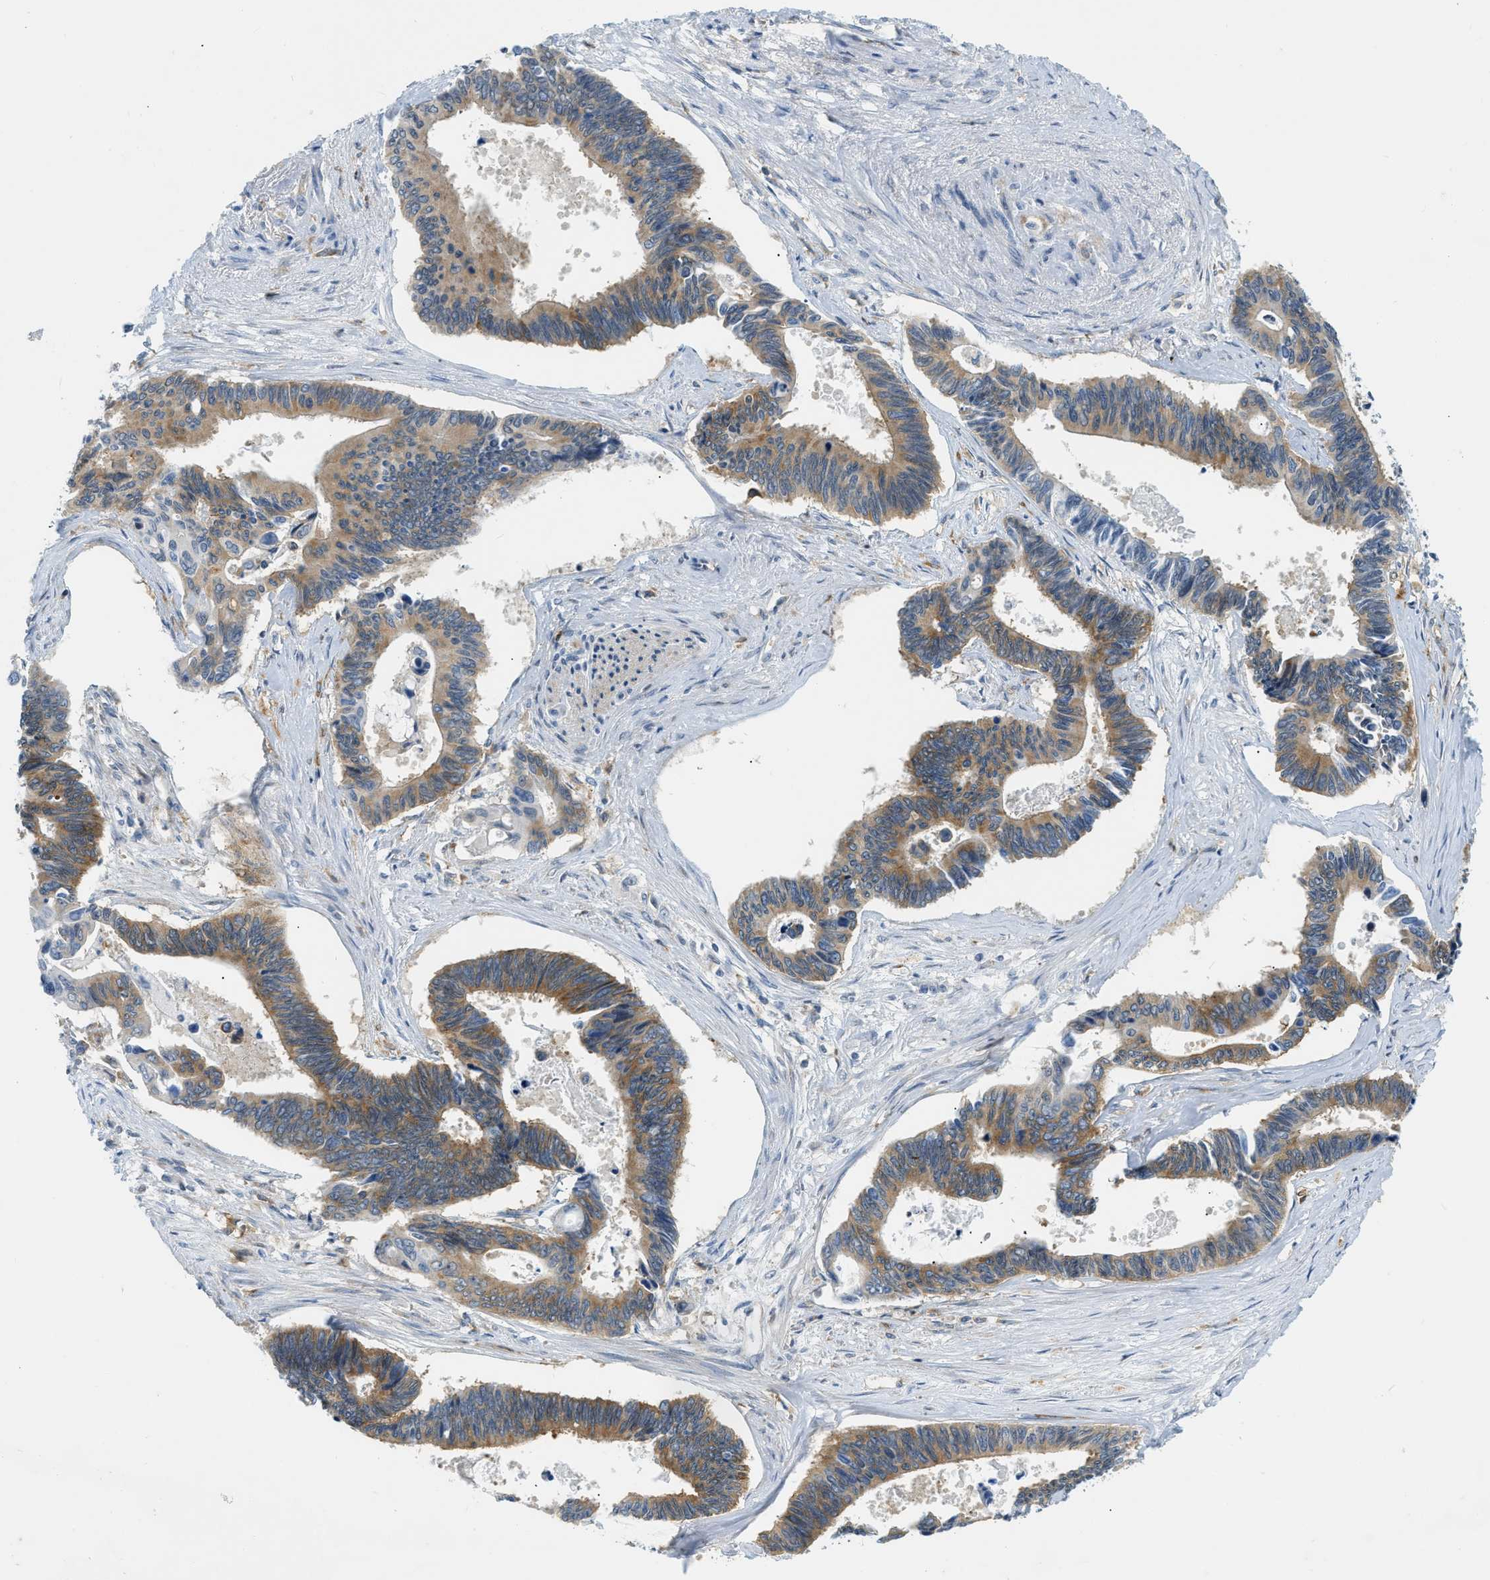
{"staining": {"intensity": "moderate", "quantity": ">75%", "location": "cytoplasmic/membranous"}, "tissue": "pancreatic cancer", "cell_type": "Tumor cells", "image_type": "cancer", "snomed": [{"axis": "morphology", "description": "Adenocarcinoma, NOS"}, {"axis": "topography", "description": "Pancreas"}], "caption": "A photomicrograph of human pancreatic cancer stained for a protein demonstrates moderate cytoplasmic/membranous brown staining in tumor cells.", "gene": "ZNF408", "patient": {"sex": "female", "age": 70}}